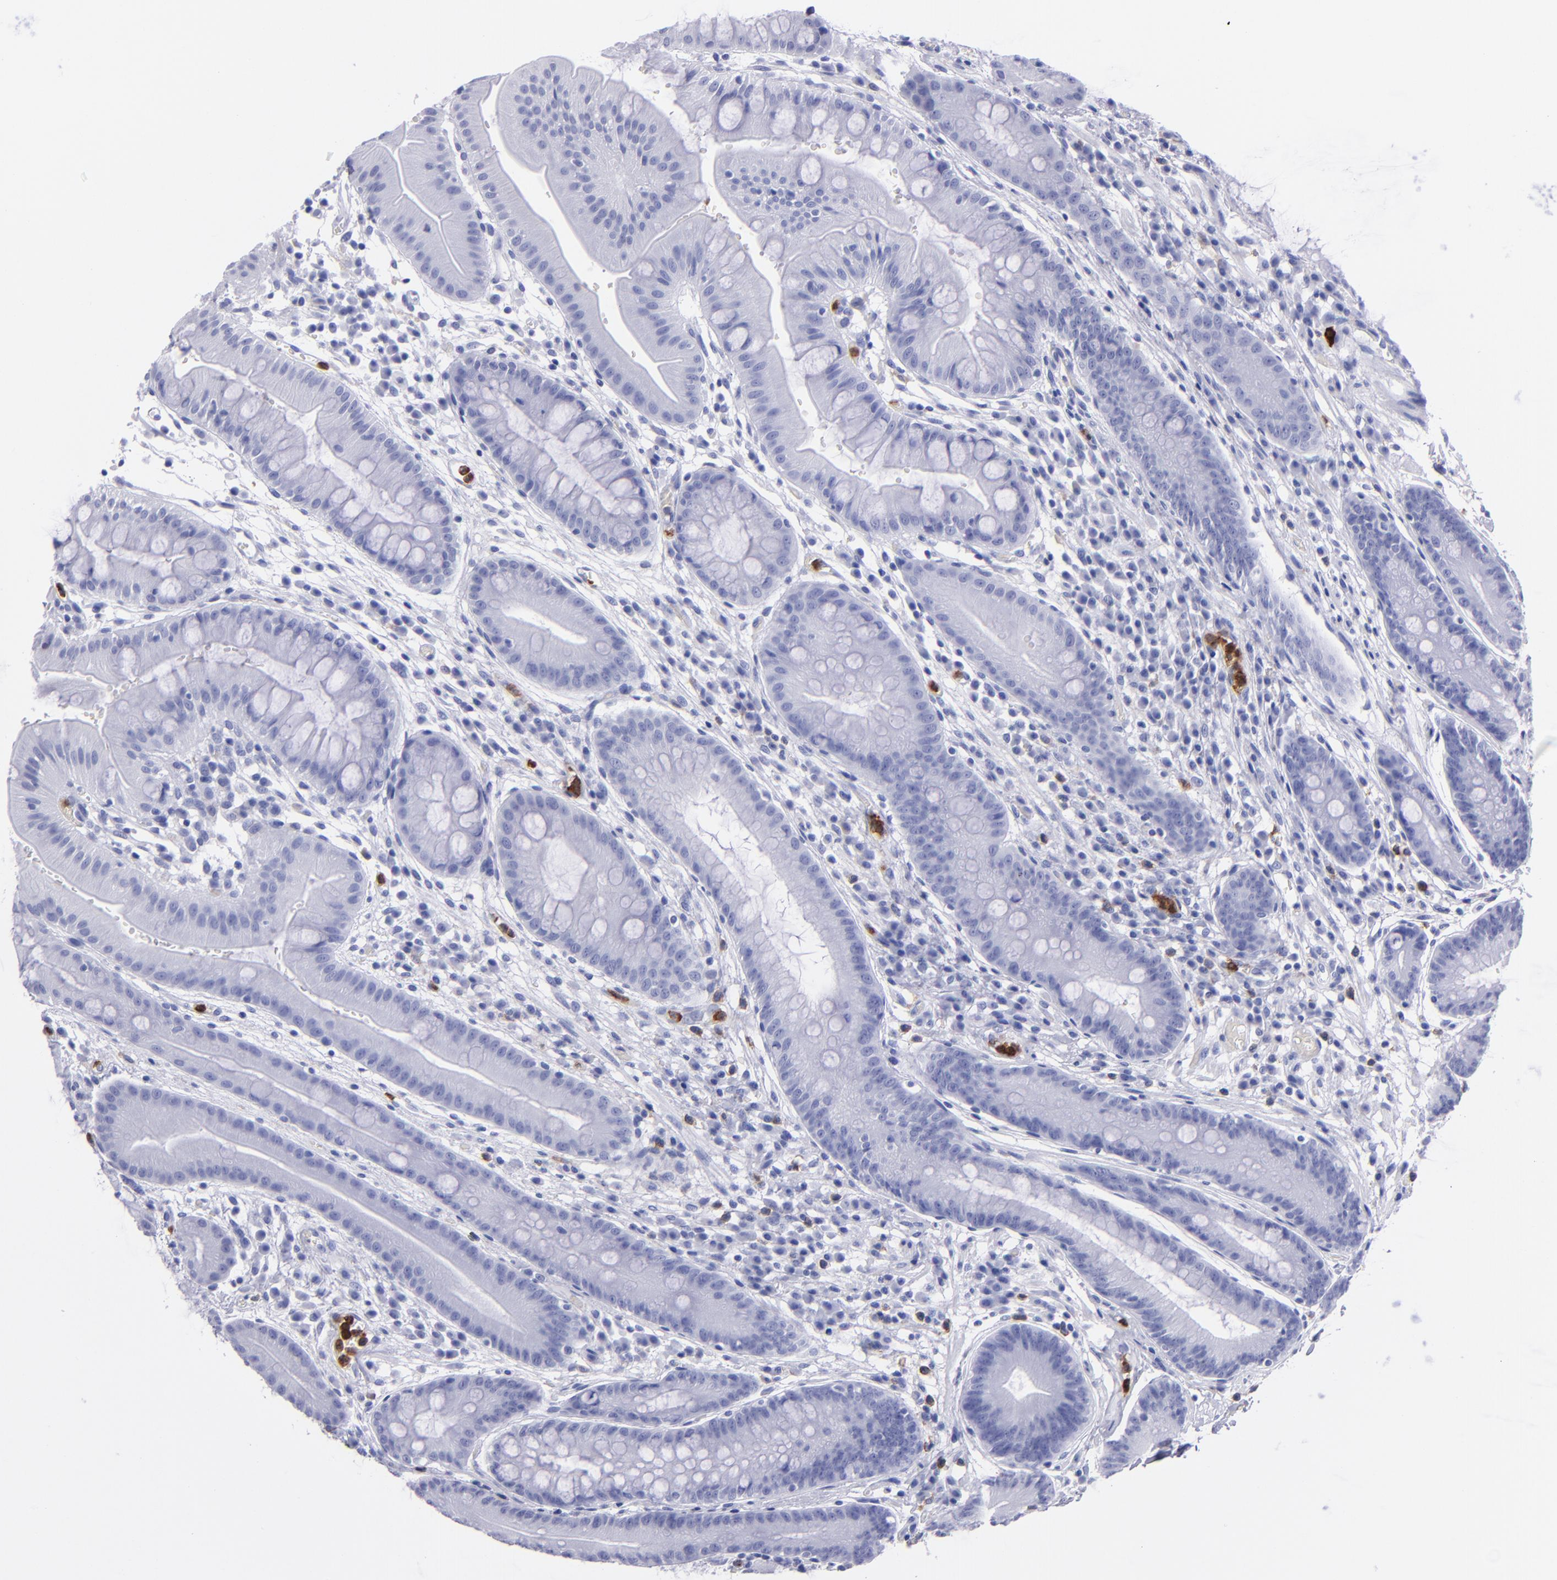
{"staining": {"intensity": "negative", "quantity": "none", "location": "none"}, "tissue": "stomach", "cell_type": "Glandular cells", "image_type": "normal", "snomed": [{"axis": "morphology", "description": "Normal tissue, NOS"}, {"axis": "morphology", "description": "Inflammation, NOS"}, {"axis": "topography", "description": "Stomach, lower"}], "caption": "Protein analysis of normal stomach shows no significant positivity in glandular cells.", "gene": "CR1", "patient": {"sex": "male", "age": 59}}